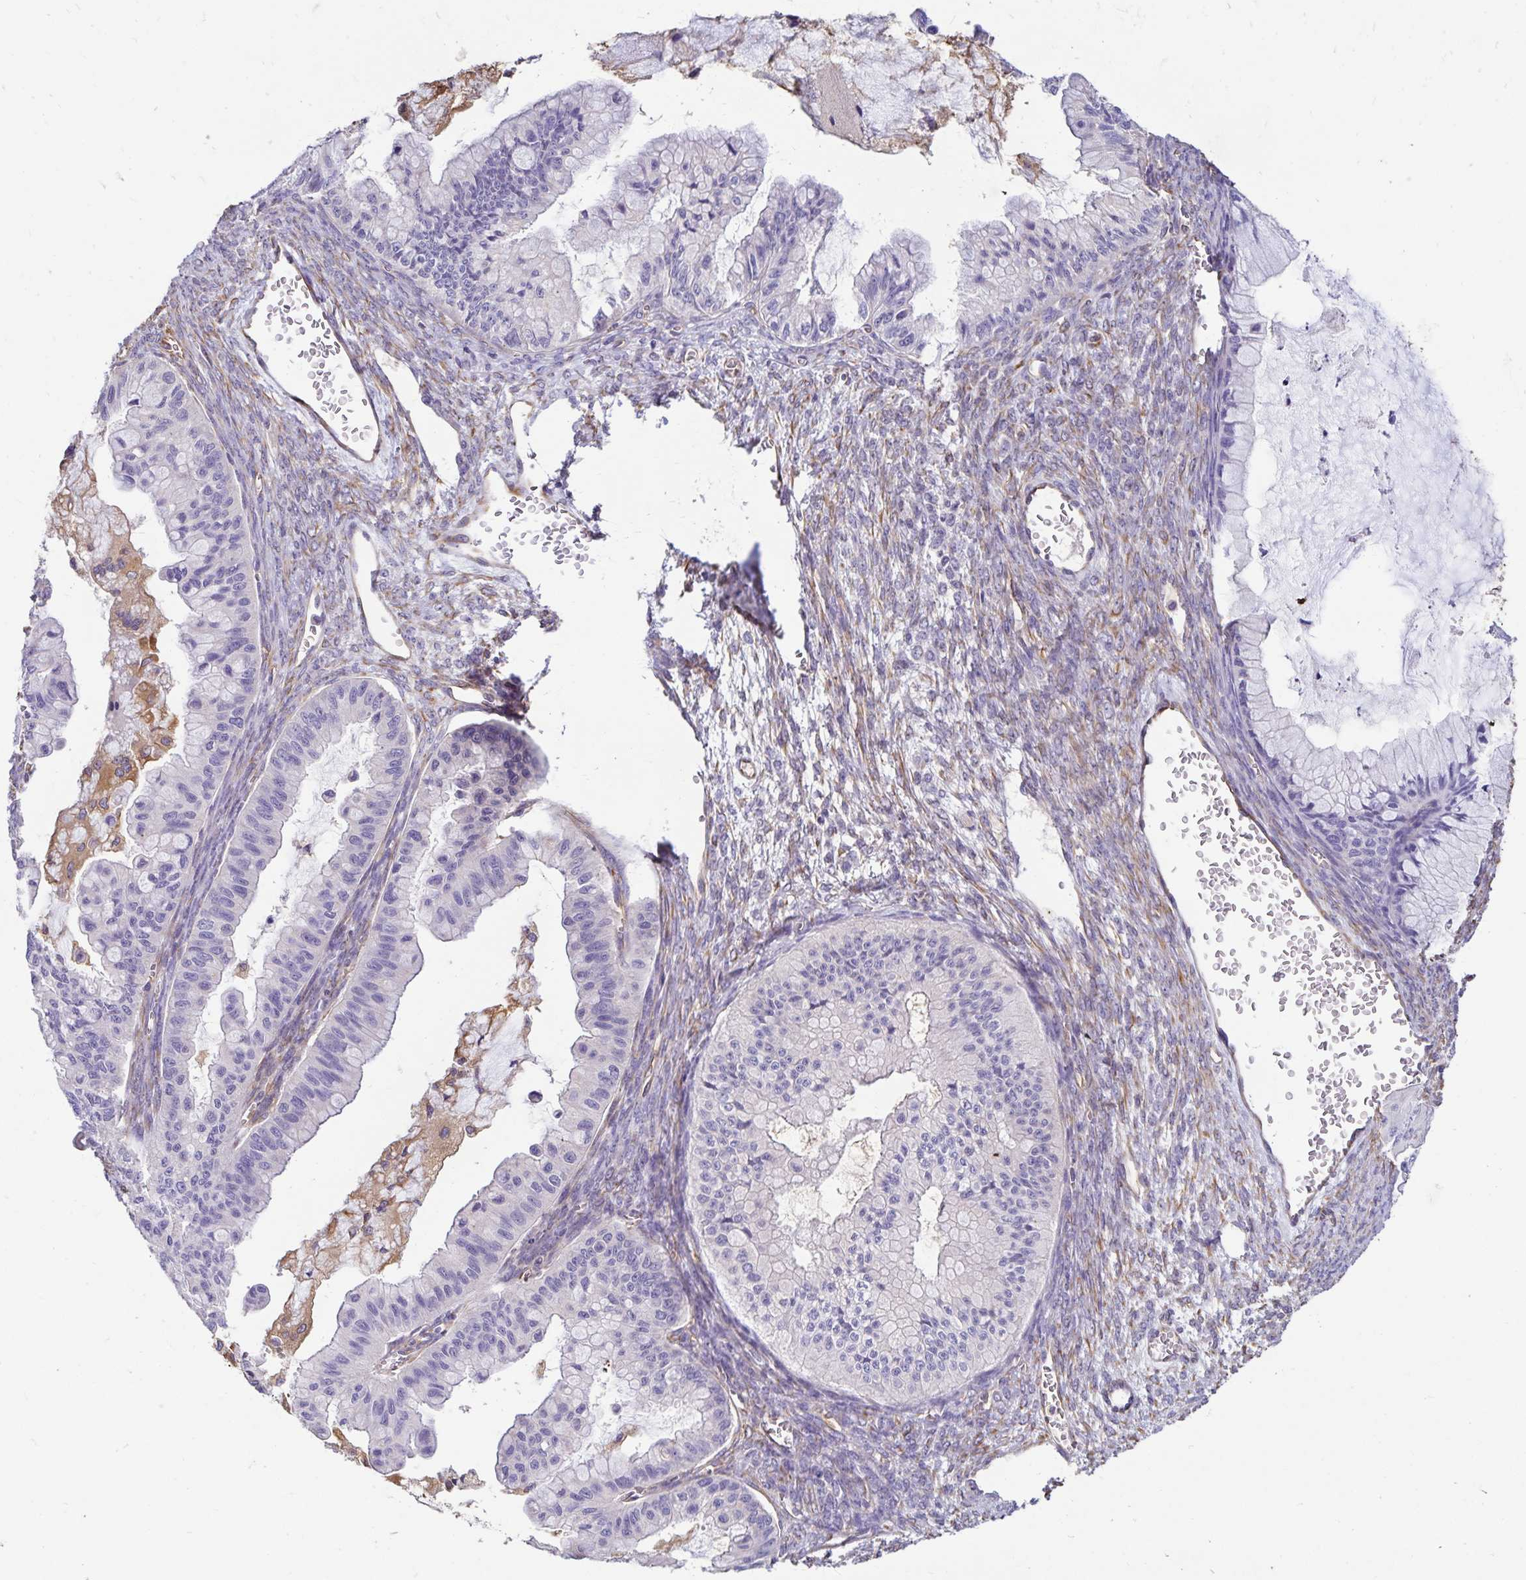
{"staining": {"intensity": "negative", "quantity": "none", "location": "none"}, "tissue": "ovarian cancer", "cell_type": "Tumor cells", "image_type": "cancer", "snomed": [{"axis": "morphology", "description": "Cystadenocarcinoma, mucinous, NOS"}, {"axis": "topography", "description": "Ovary"}], "caption": "Tumor cells show no significant protein expression in ovarian mucinous cystadenocarcinoma.", "gene": "TRPV6", "patient": {"sex": "female", "age": 72}}